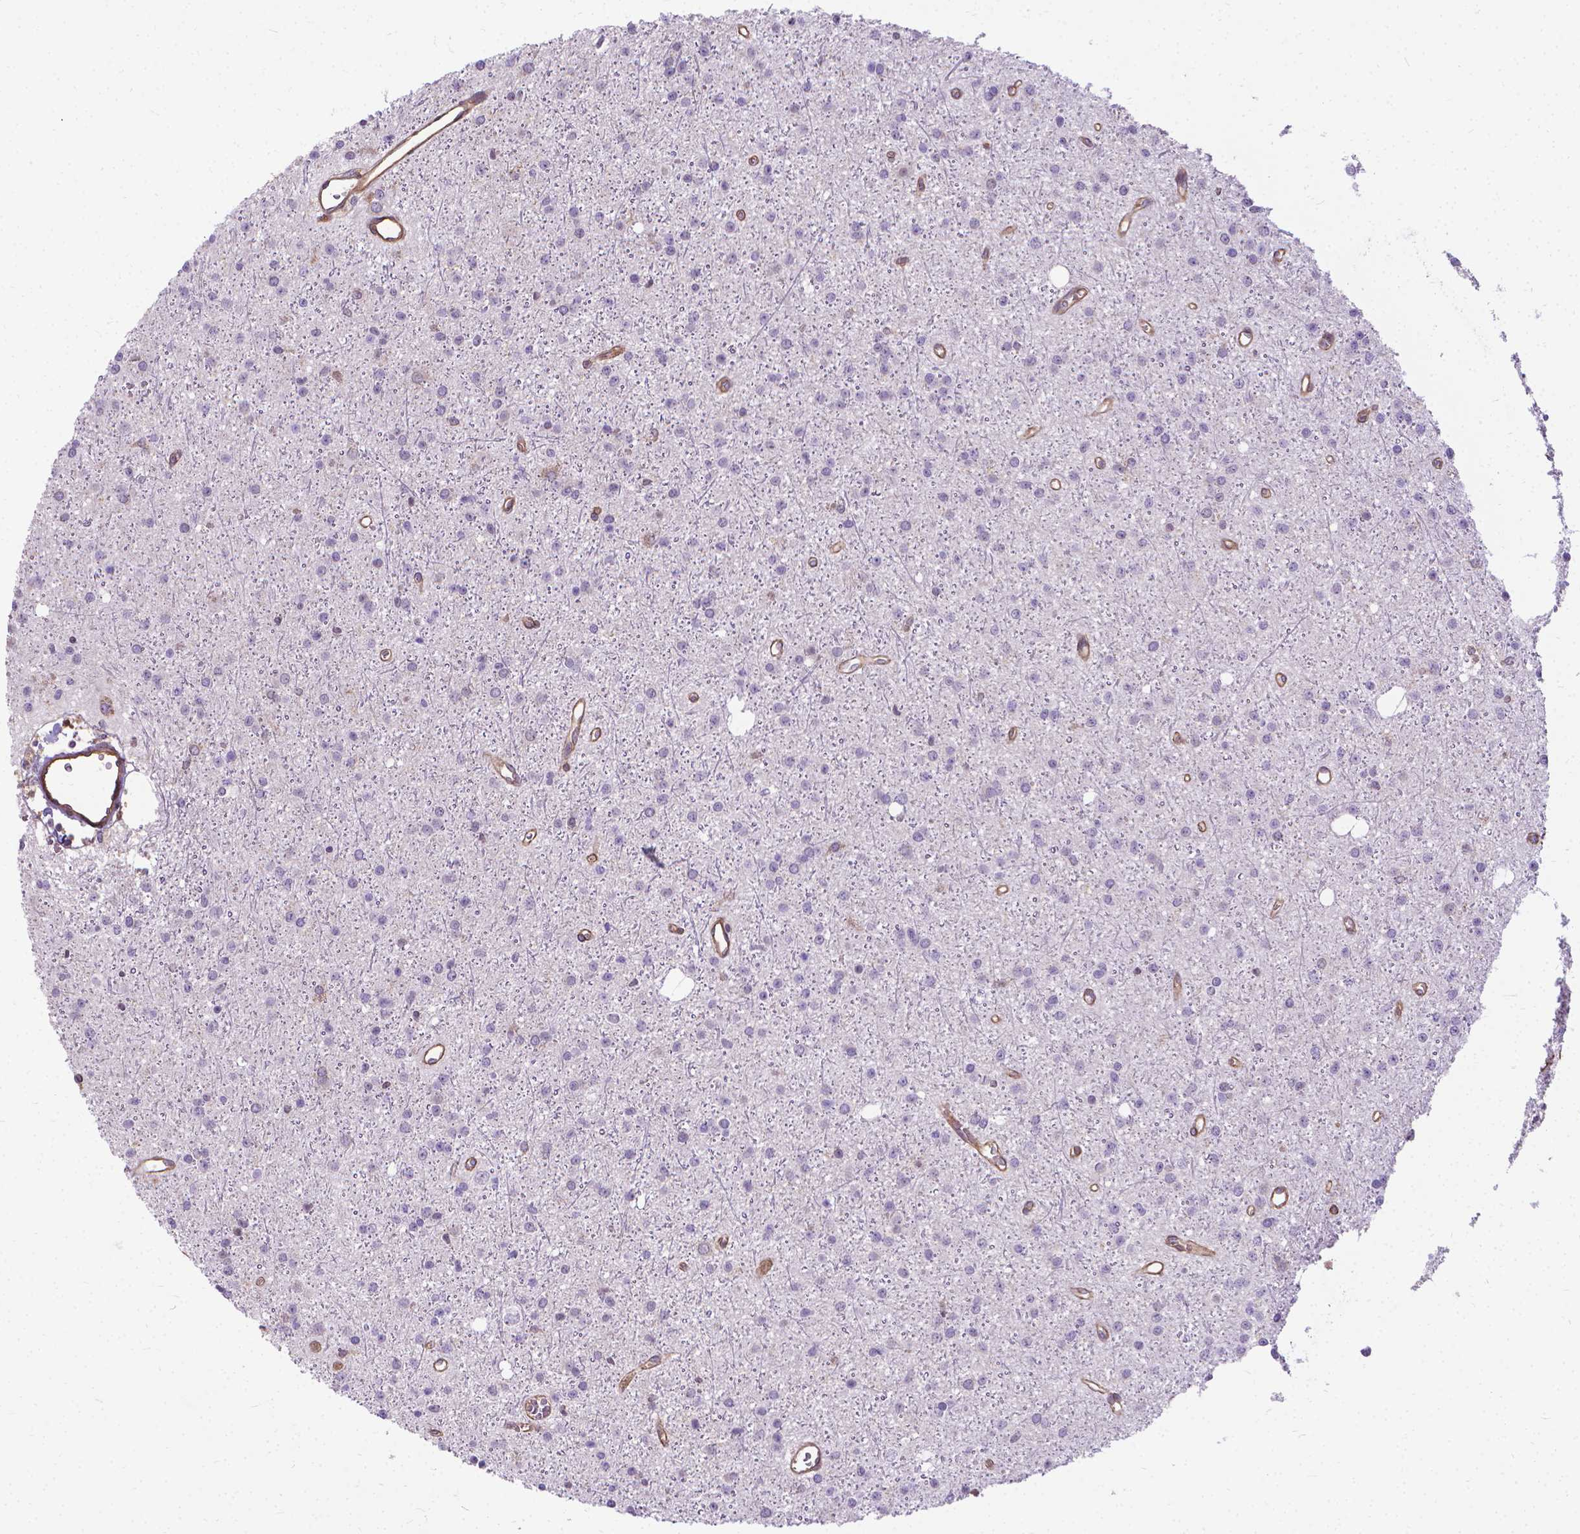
{"staining": {"intensity": "negative", "quantity": "none", "location": "none"}, "tissue": "glioma", "cell_type": "Tumor cells", "image_type": "cancer", "snomed": [{"axis": "morphology", "description": "Glioma, malignant, Low grade"}, {"axis": "topography", "description": "Brain"}], "caption": "The immunohistochemistry micrograph has no significant staining in tumor cells of glioma tissue.", "gene": "CFAP299", "patient": {"sex": "male", "age": 27}}